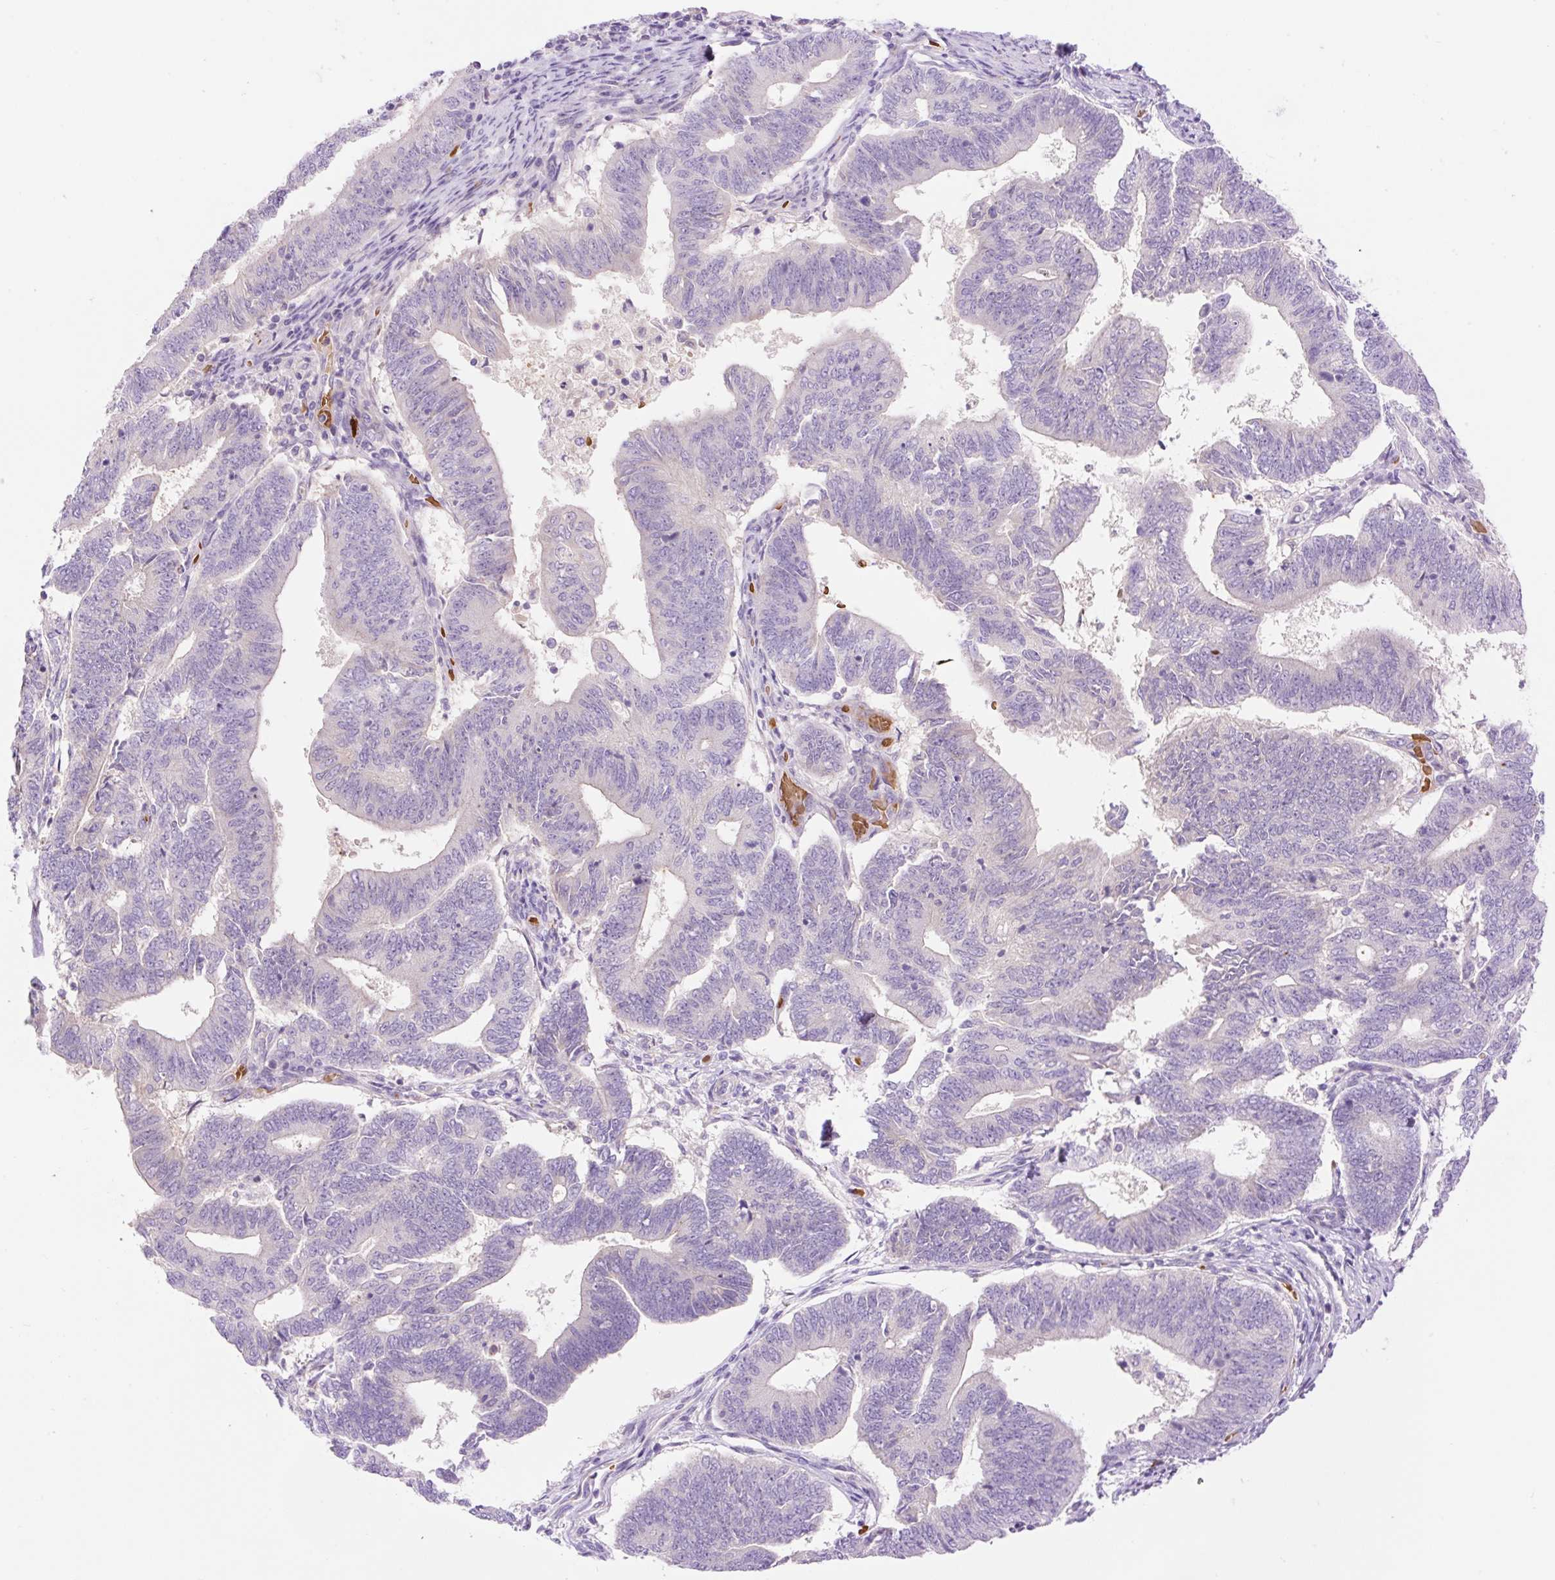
{"staining": {"intensity": "negative", "quantity": "none", "location": "none"}, "tissue": "endometrial cancer", "cell_type": "Tumor cells", "image_type": "cancer", "snomed": [{"axis": "morphology", "description": "Adenocarcinoma, NOS"}, {"axis": "topography", "description": "Endometrium"}], "caption": "A high-resolution image shows immunohistochemistry (IHC) staining of endometrial cancer, which displays no significant positivity in tumor cells.", "gene": "LHFPL5", "patient": {"sex": "female", "age": 70}}